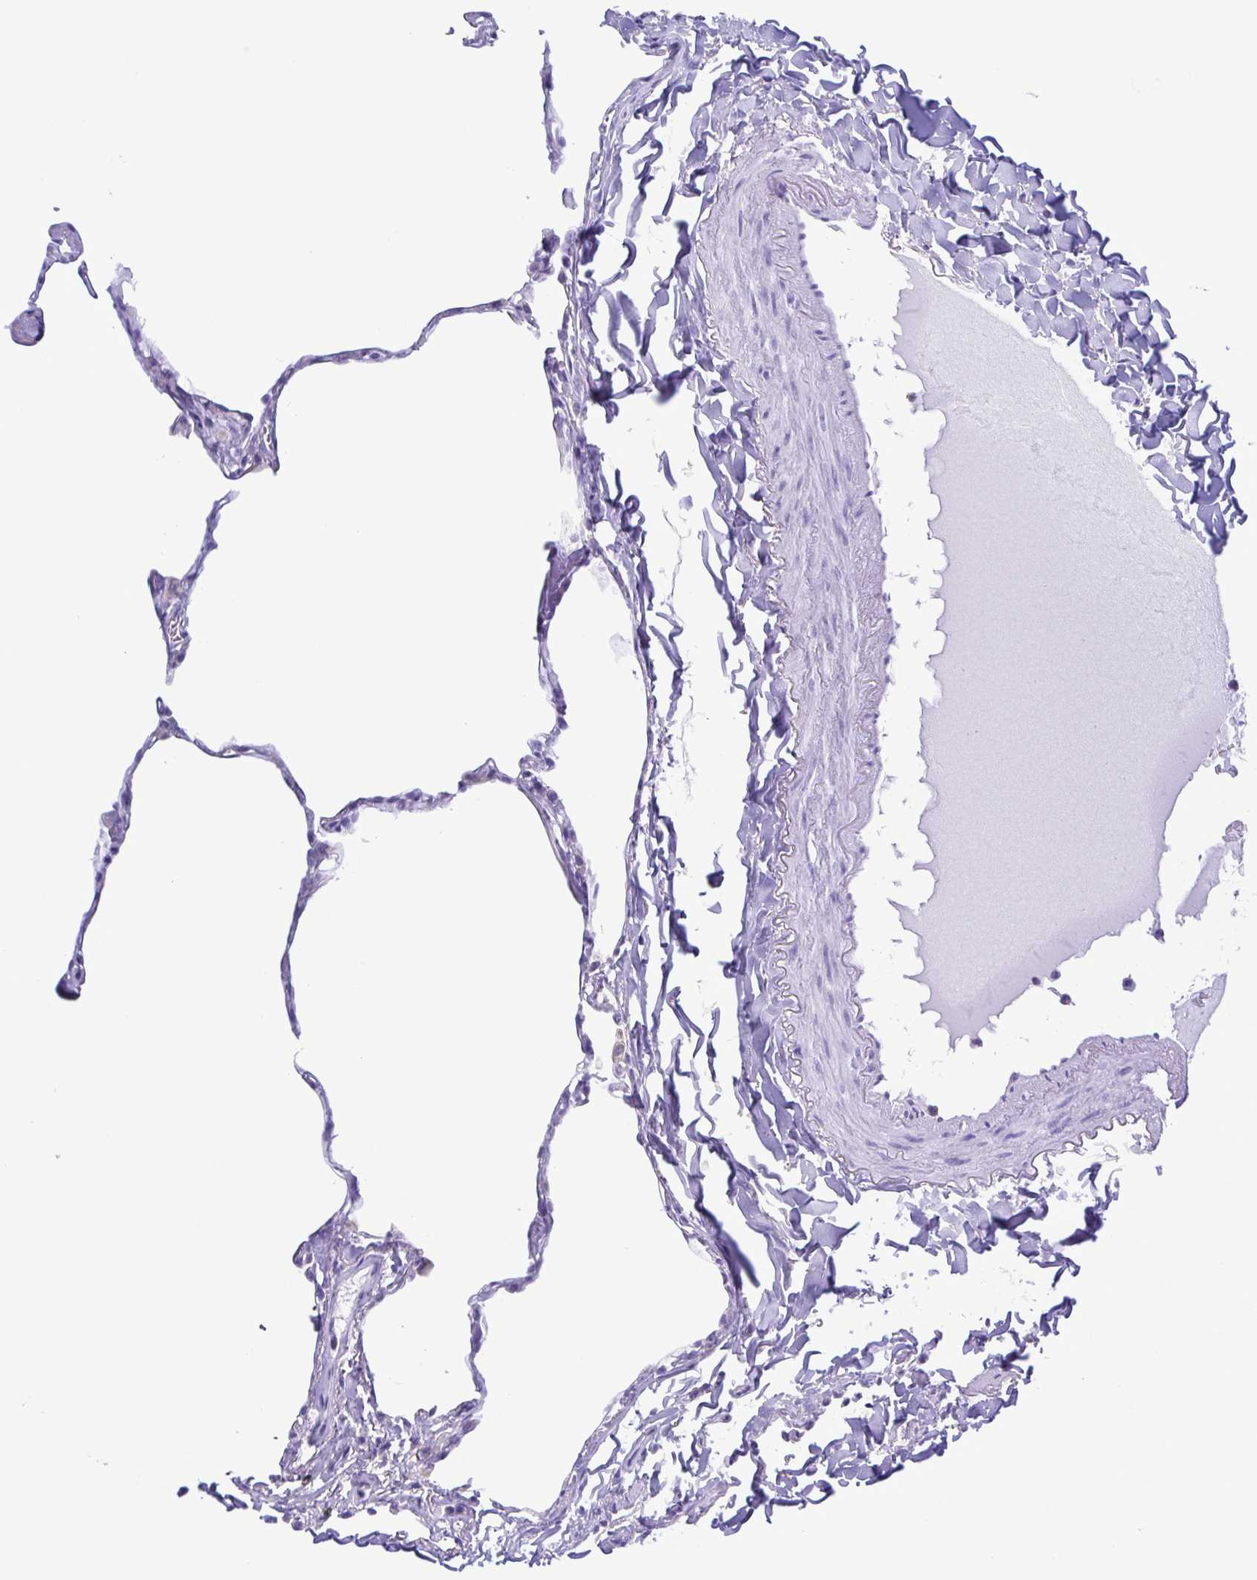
{"staining": {"intensity": "negative", "quantity": "none", "location": "none"}, "tissue": "lung", "cell_type": "Alveolar cells", "image_type": "normal", "snomed": [{"axis": "morphology", "description": "Normal tissue, NOS"}, {"axis": "topography", "description": "Lung"}], "caption": "A high-resolution histopathology image shows immunohistochemistry staining of unremarkable lung, which demonstrates no significant staining in alveolar cells. Nuclei are stained in blue.", "gene": "TNNI3", "patient": {"sex": "male", "age": 65}}